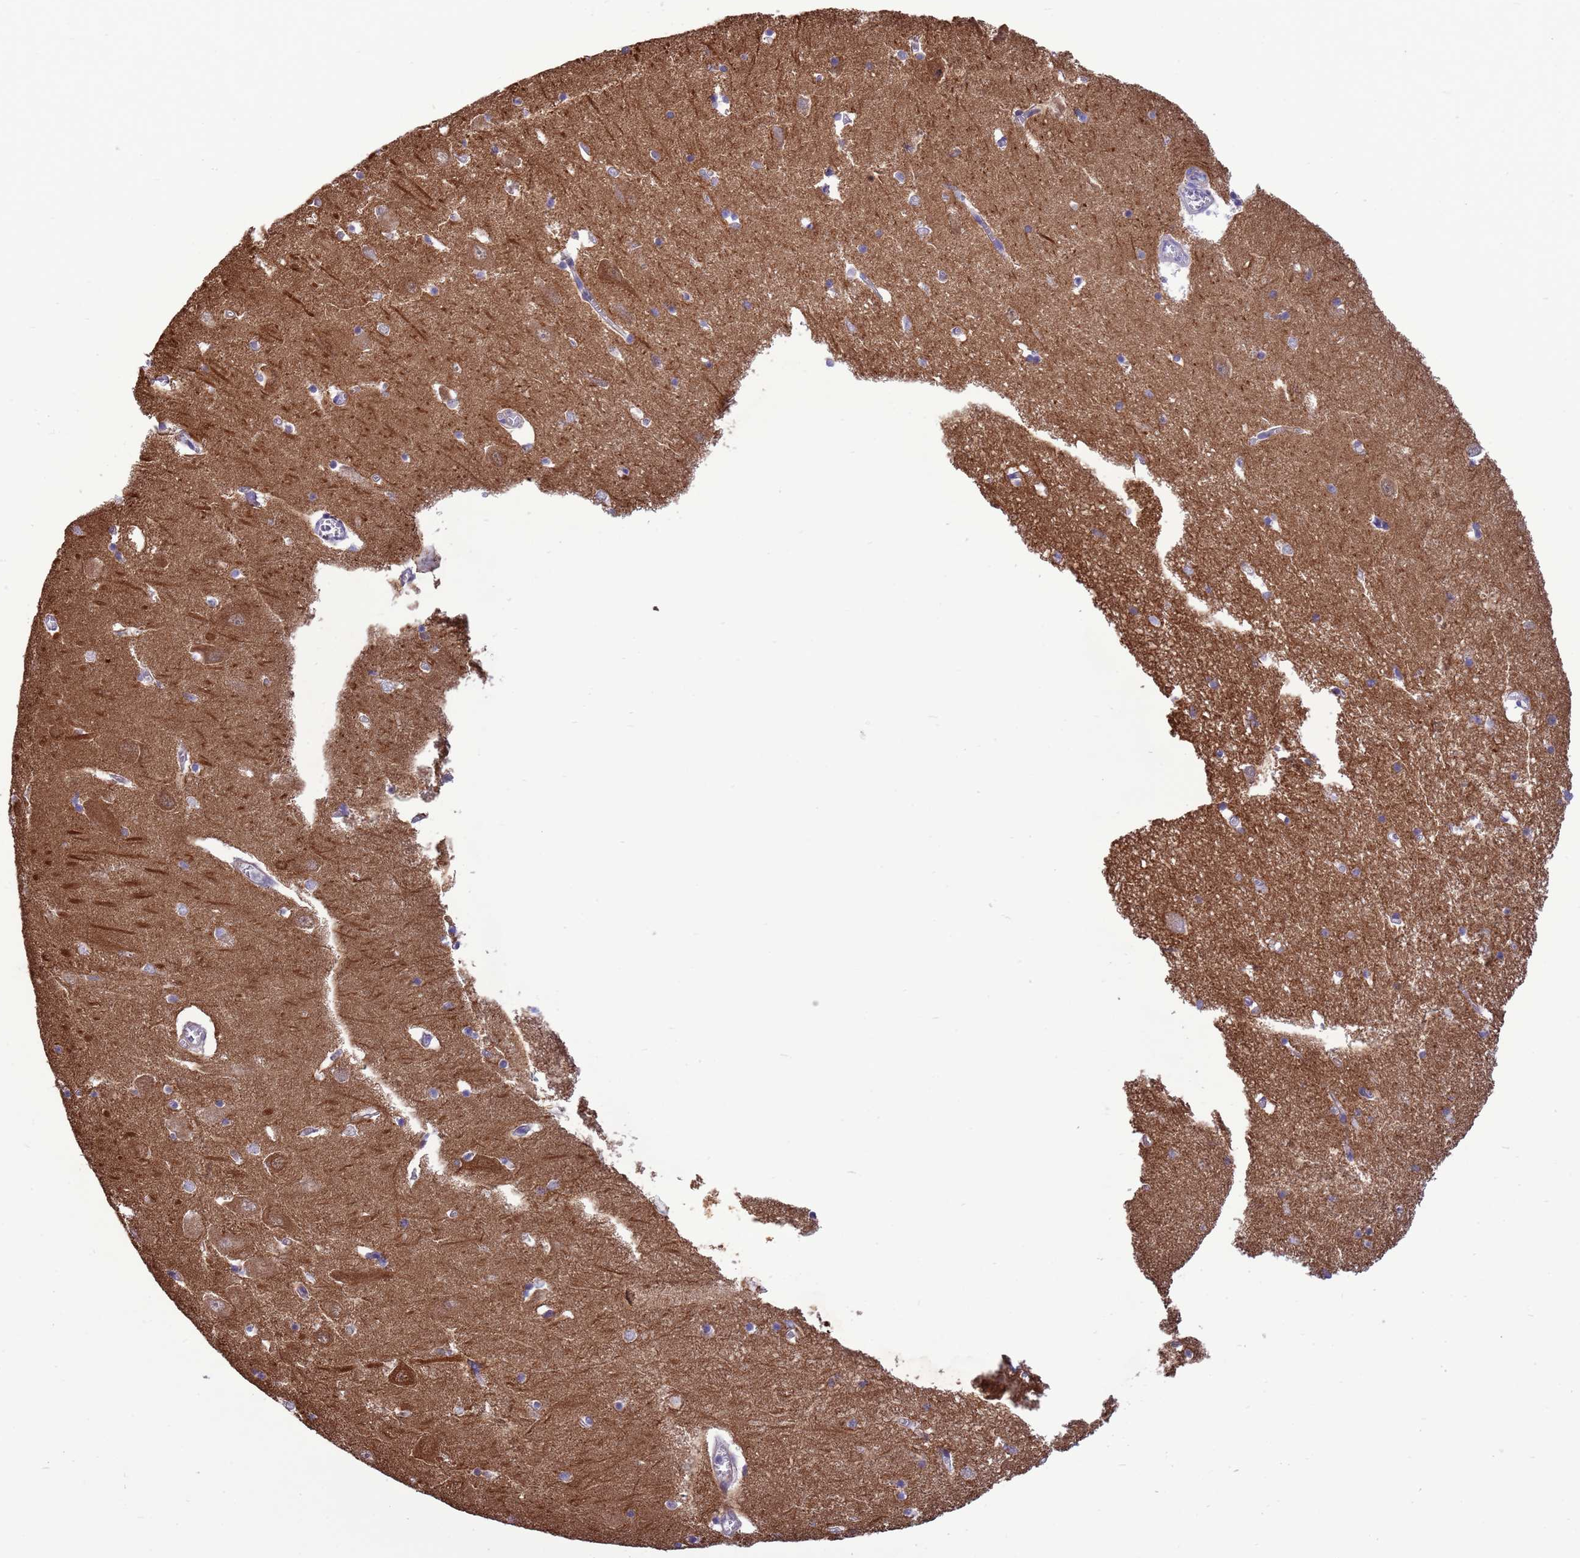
{"staining": {"intensity": "negative", "quantity": "none", "location": "none"}, "tissue": "hippocampus", "cell_type": "Glial cells", "image_type": "normal", "snomed": [{"axis": "morphology", "description": "Normal tissue, NOS"}, {"axis": "topography", "description": "Hippocampus"}], "caption": "Immunohistochemistry (IHC) of benign hippocampus shows no positivity in glial cells. (DAB (3,3'-diaminobenzidine) immunohistochemistry (IHC), high magnification).", "gene": "GJA10", "patient": {"sex": "male", "age": 70}}